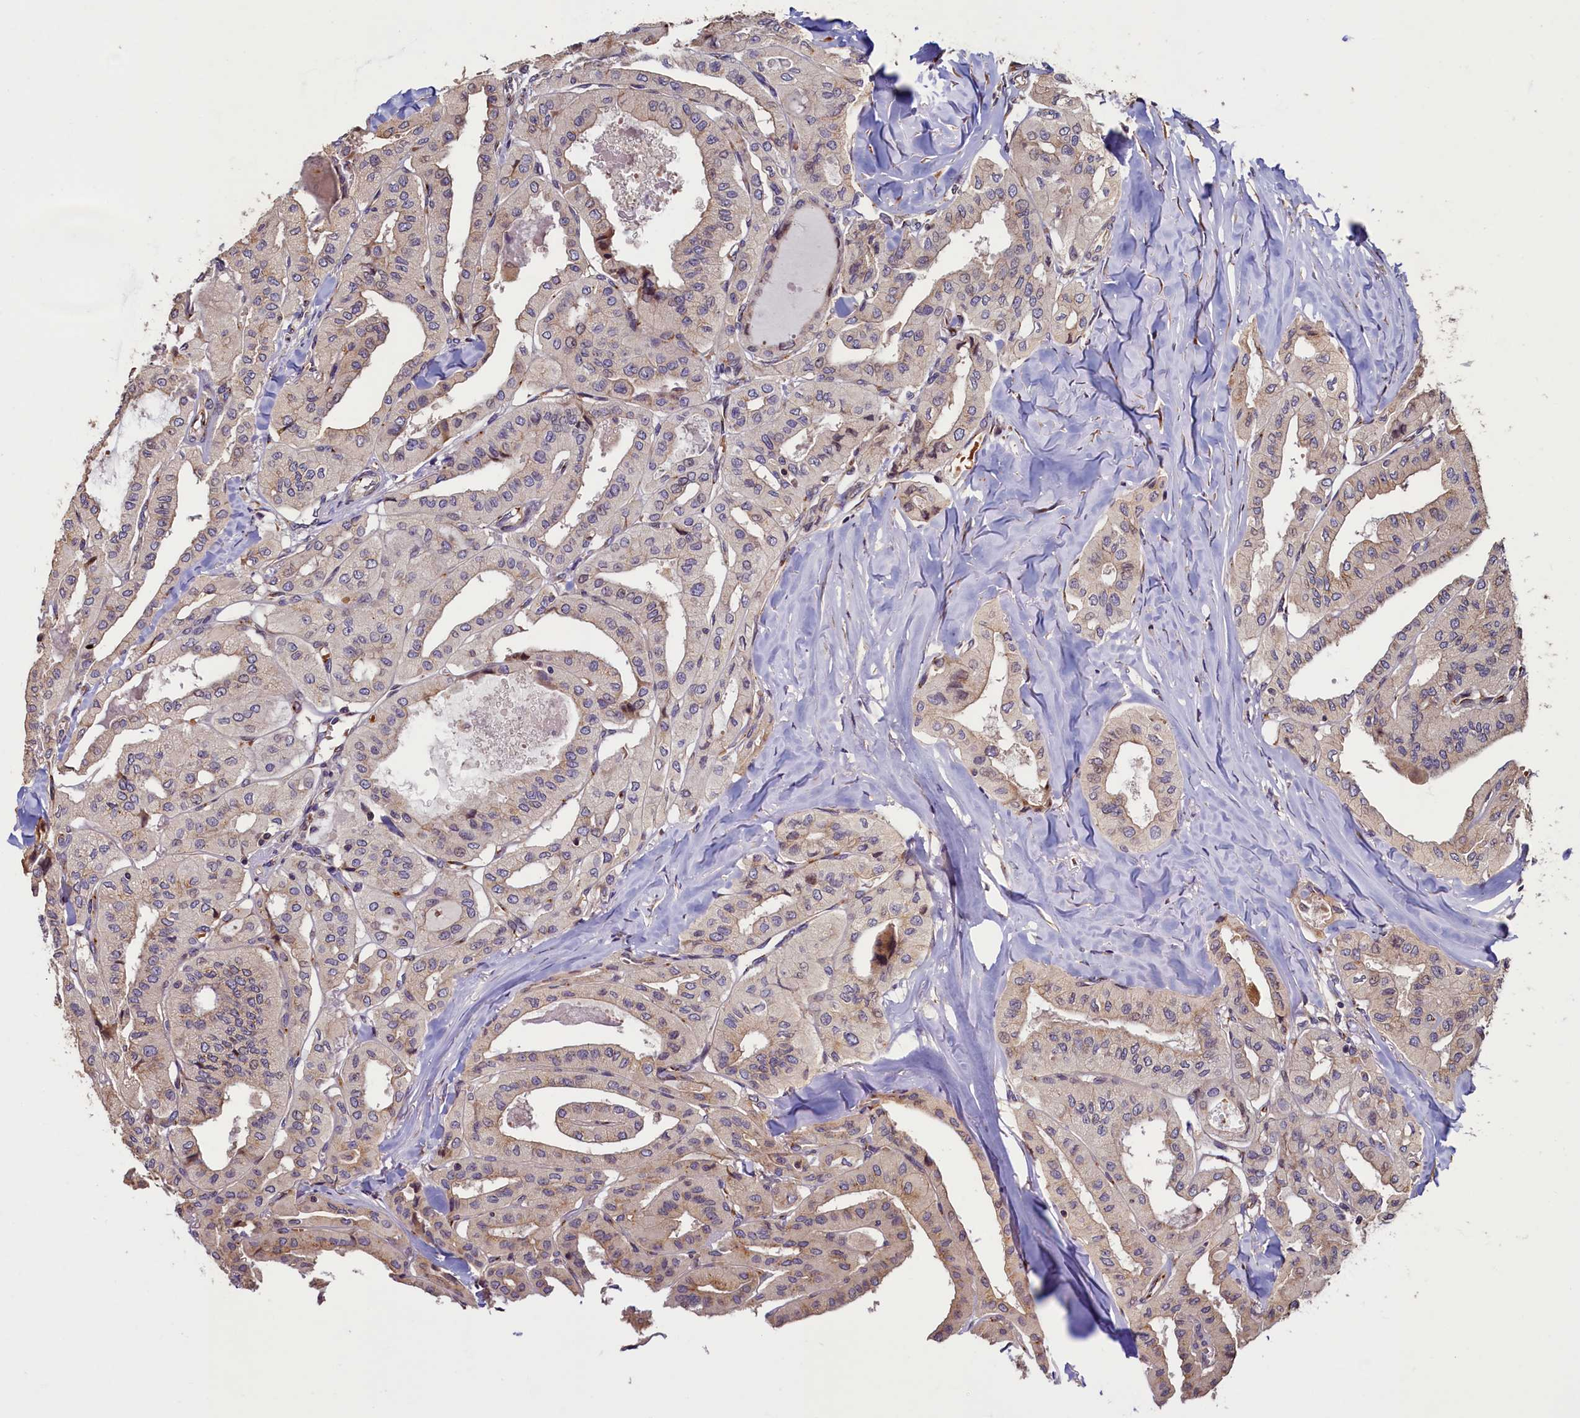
{"staining": {"intensity": "weak", "quantity": "25%-75%", "location": "cytoplasmic/membranous"}, "tissue": "thyroid cancer", "cell_type": "Tumor cells", "image_type": "cancer", "snomed": [{"axis": "morphology", "description": "Papillary adenocarcinoma, NOS"}, {"axis": "topography", "description": "Thyroid gland"}], "caption": "Immunohistochemistry micrograph of neoplastic tissue: thyroid papillary adenocarcinoma stained using IHC displays low levels of weak protein expression localized specifically in the cytoplasmic/membranous of tumor cells, appearing as a cytoplasmic/membranous brown color.", "gene": "TMEM181", "patient": {"sex": "female", "age": 59}}